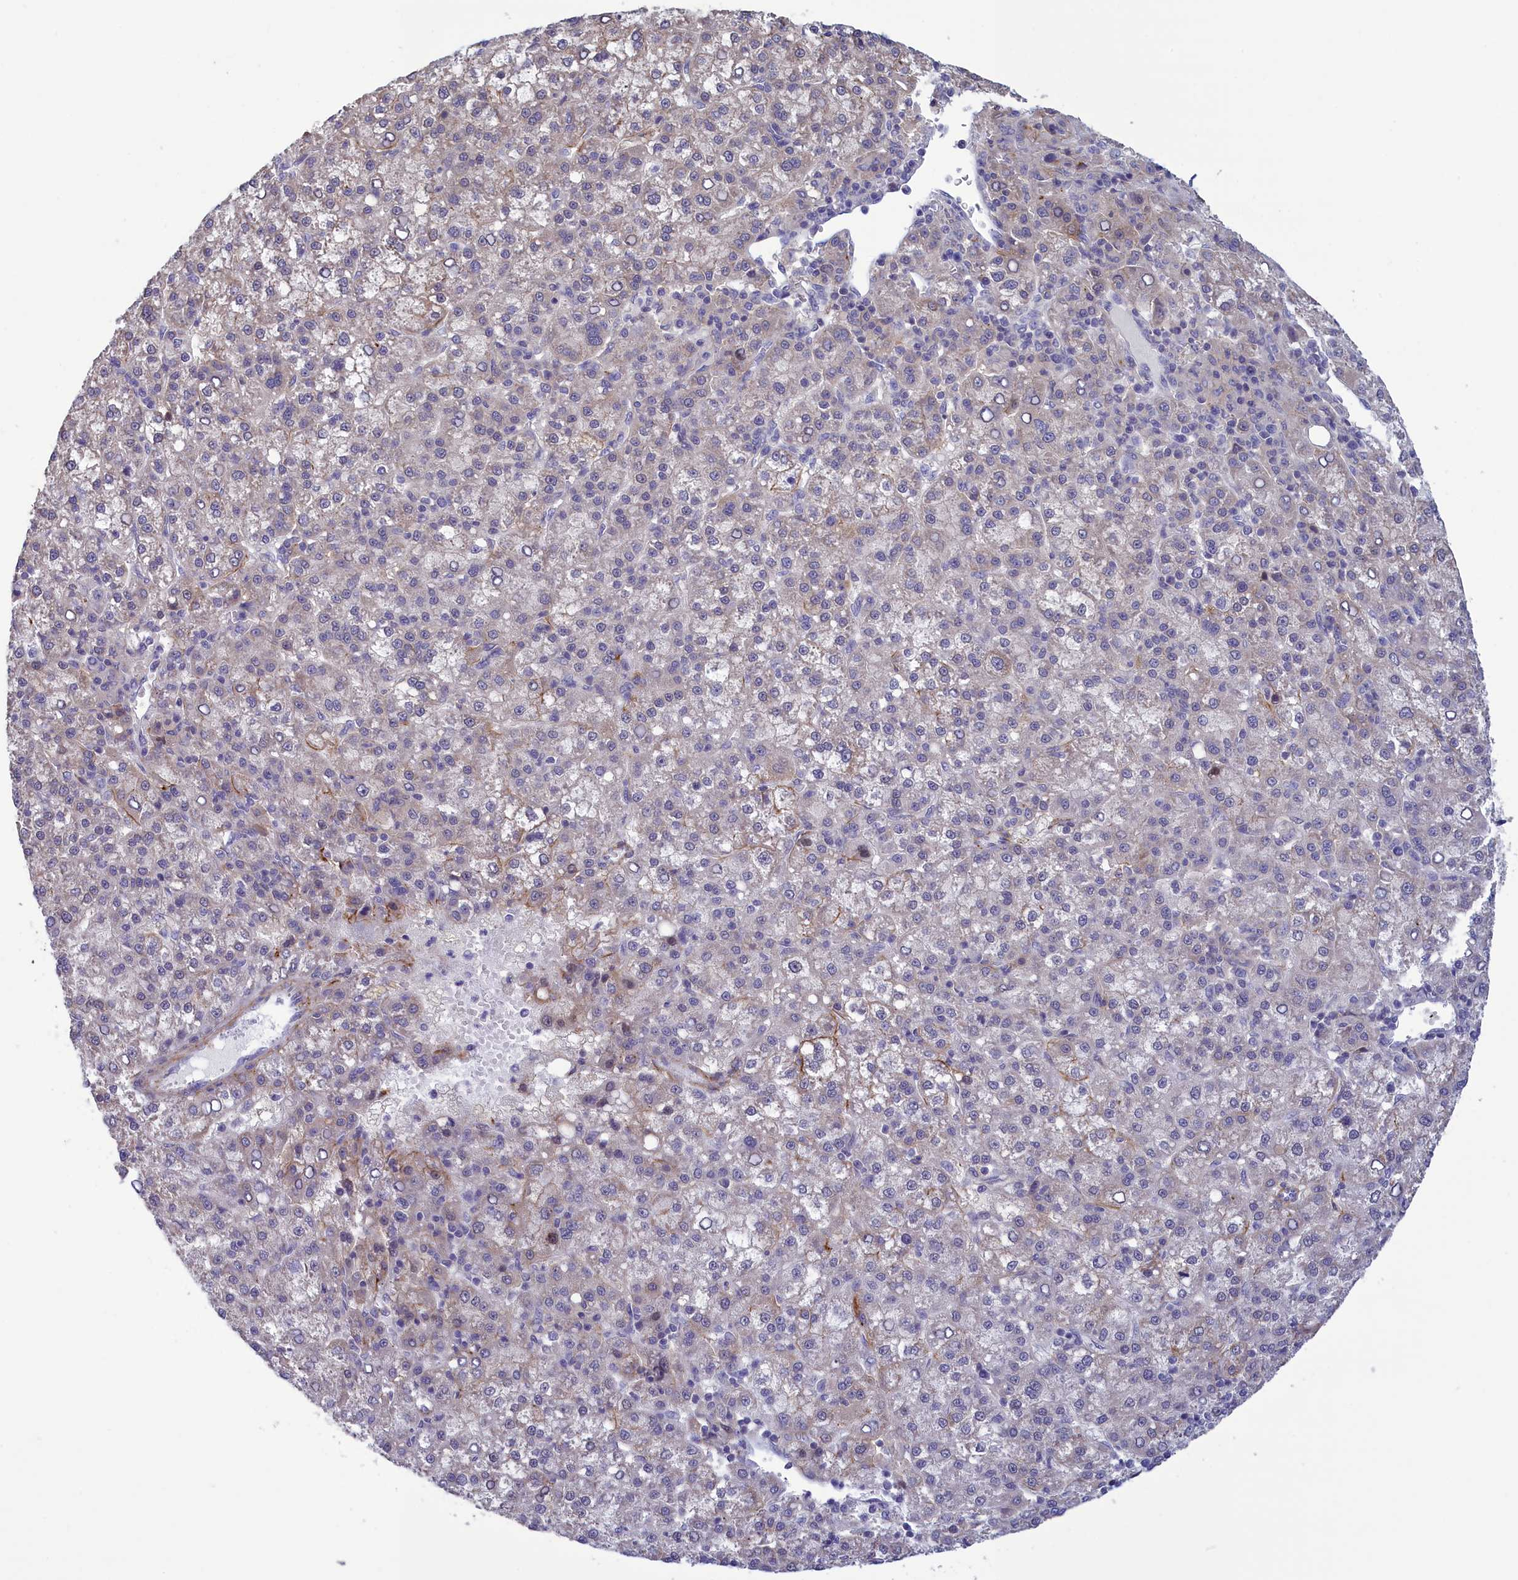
{"staining": {"intensity": "negative", "quantity": "none", "location": "none"}, "tissue": "liver cancer", "cell_type": "Tumor cells", "image_type": "cancer", "snomed": [{"axis": "morphology", "description": "Carcinoma, Hepatocellular, NOS"}, {"axis": "topography", "description": "Liver"}], "caption": "This is a histopathology image of immunohistochemistry staining of hepatocellular carcinoma (liver), which shows no positivity in tumor cells. (DAB immunohistochemistry with hematoxylin counter stain).", "gene": "CORO2A", "patient": {"sex": "female", "age": 58}}